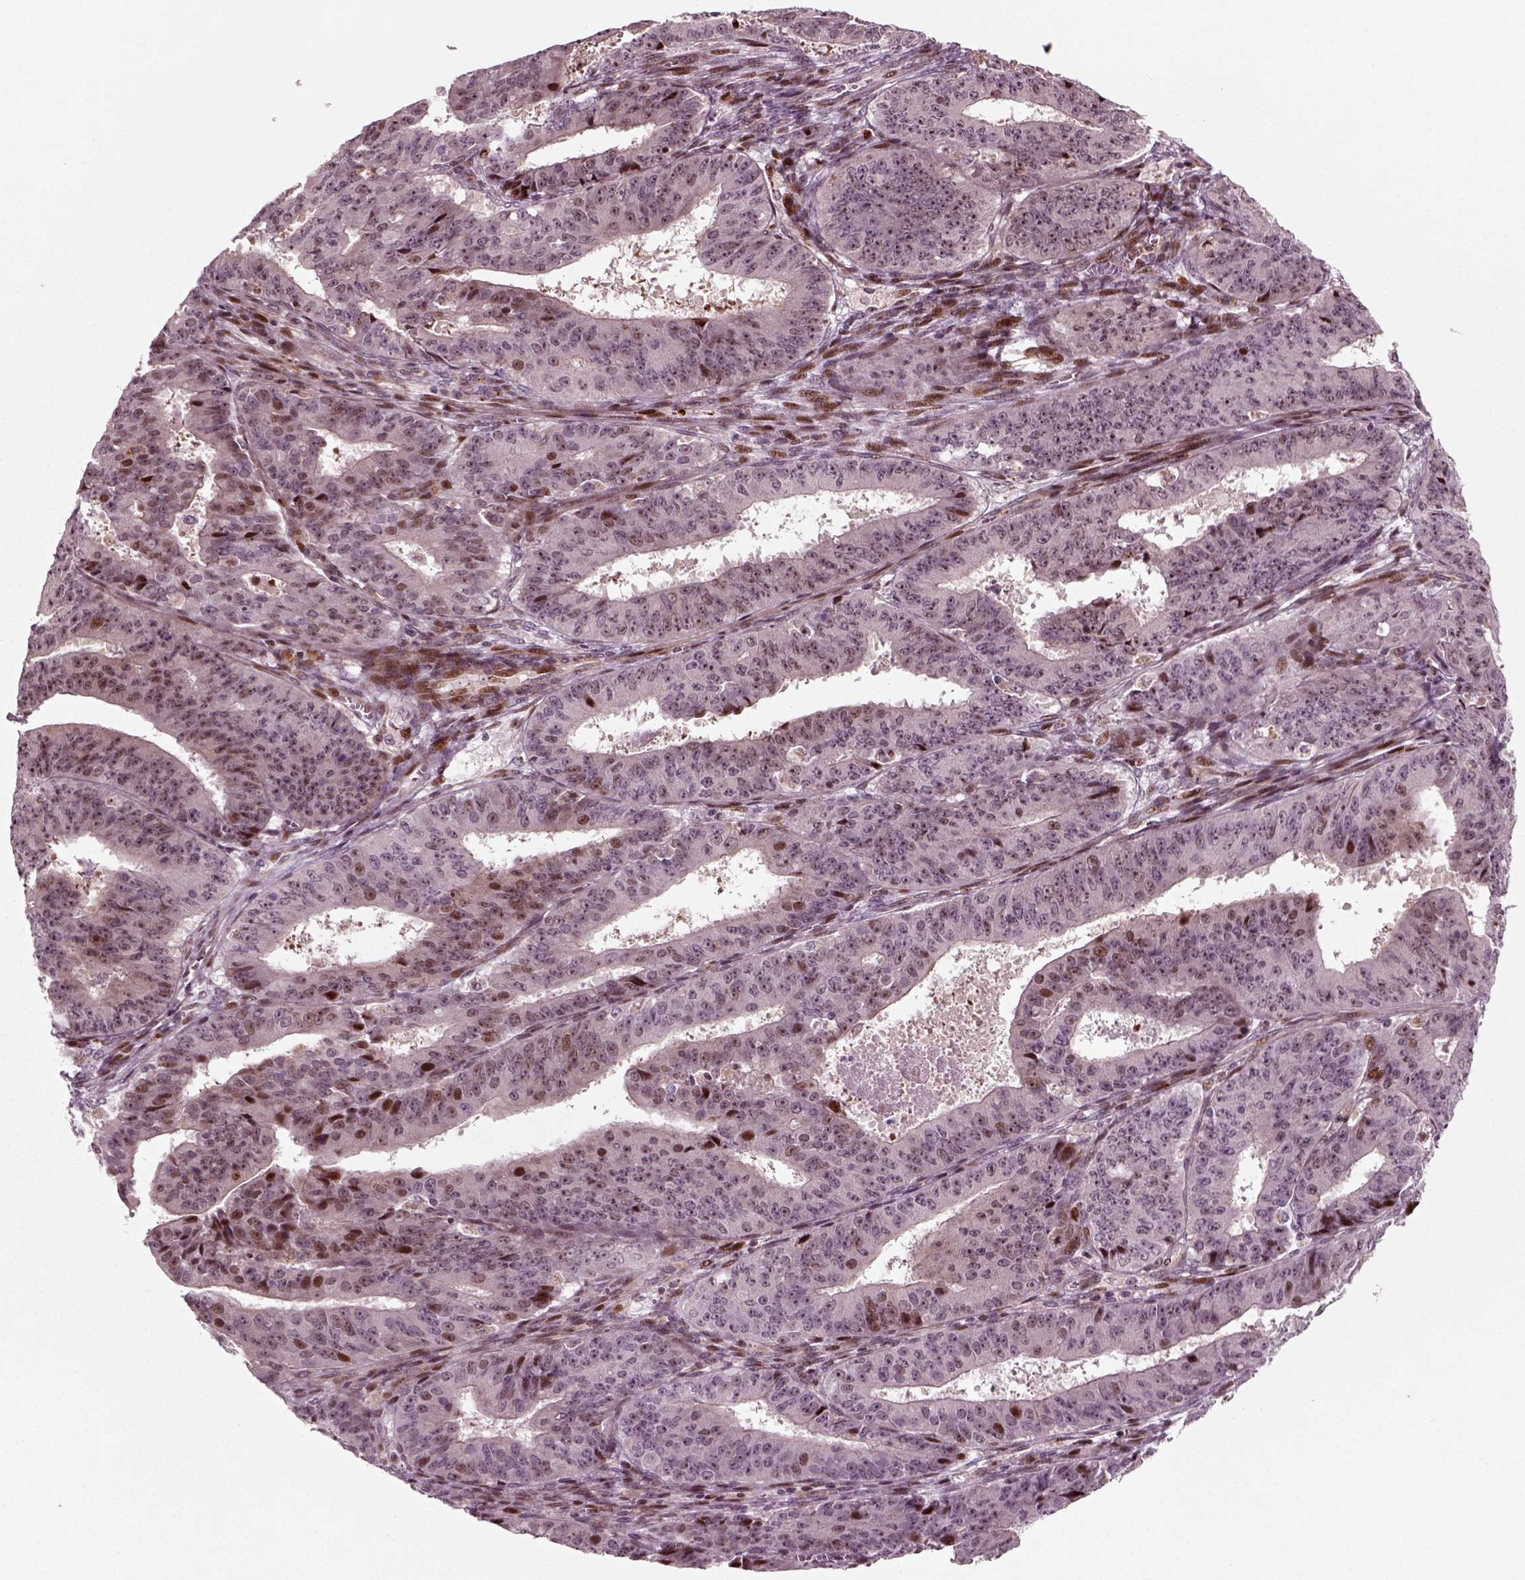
{"staining": {"intensity": "moderate", "quantity": "<25%", "location": "nuclear"}, "tissue": "ovarian cancer", "cell_type": "Tumor cells", "image_type": "cancer", "snomed": [{"axis": "morphology", "description": "Carcinoma, endometroid"}, {"axis": "topography", "description": "Ovary"}], "caption": "Protein staining of ovarian cancer (endometroid carcinoma) tissue displays moderate nuclear positivity in approximately <25% of tumor cells.", "gene": "CDC14A", "patient": {"sex": "female", "age": 42}}